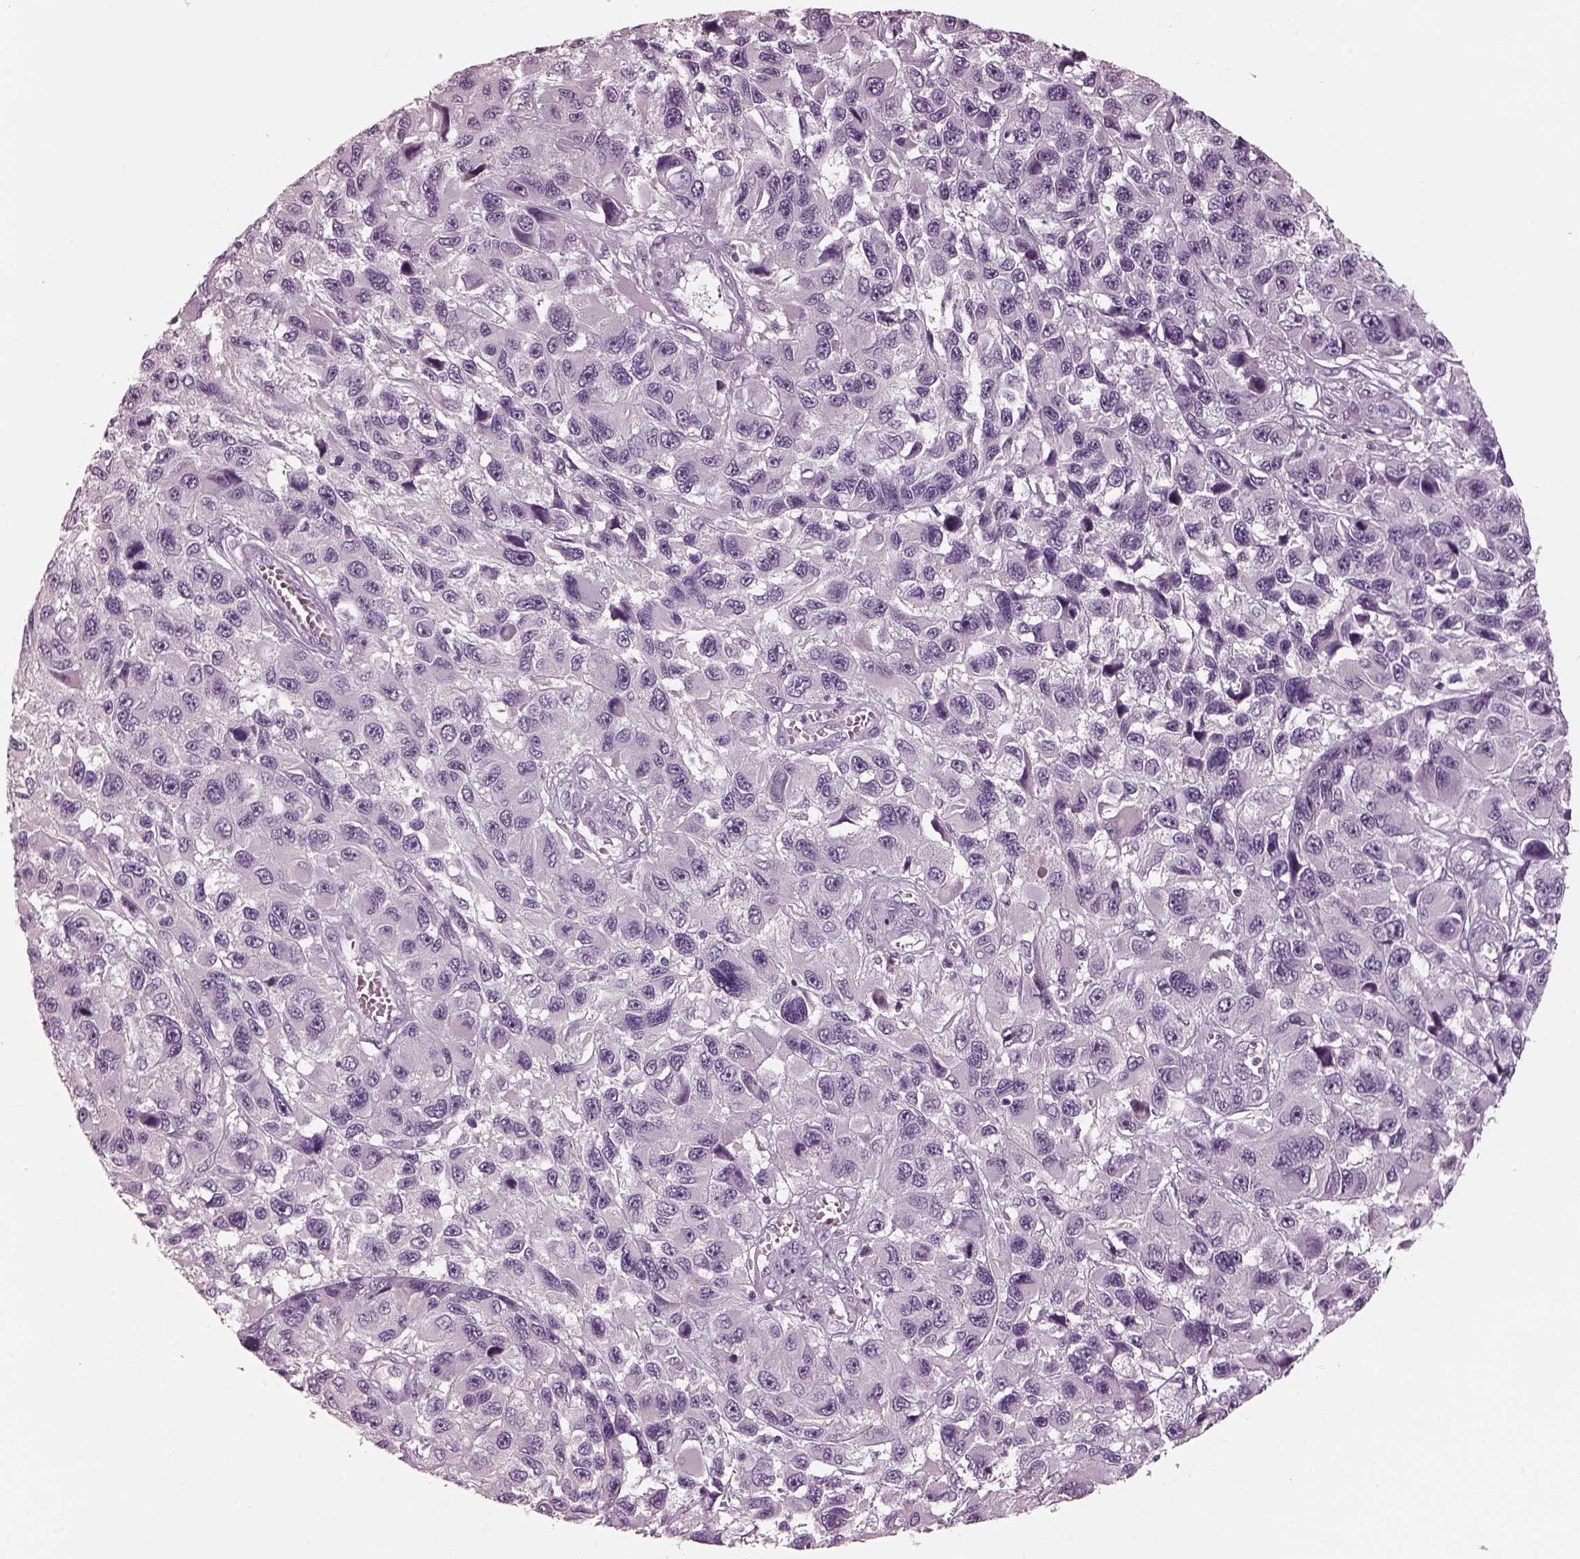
{"staining": {"intensity": "negative", "quantity": "none", "location": "none"}, "tissue": "melanoma", "cell_type": "Tumor cells", "image_type": "cancer", "snomed": [{"axis": "morphology", "description": "Malignant melanoma, NOS"}, {"axis": "topography", "description": "Skin"}], "caption": "Human melanoma stained for a protein using immunohistochemistry exhibits no expression in tumor cells.", "gene": "EIF4E1B", "patient": {"sex": "male", "age": 53}}